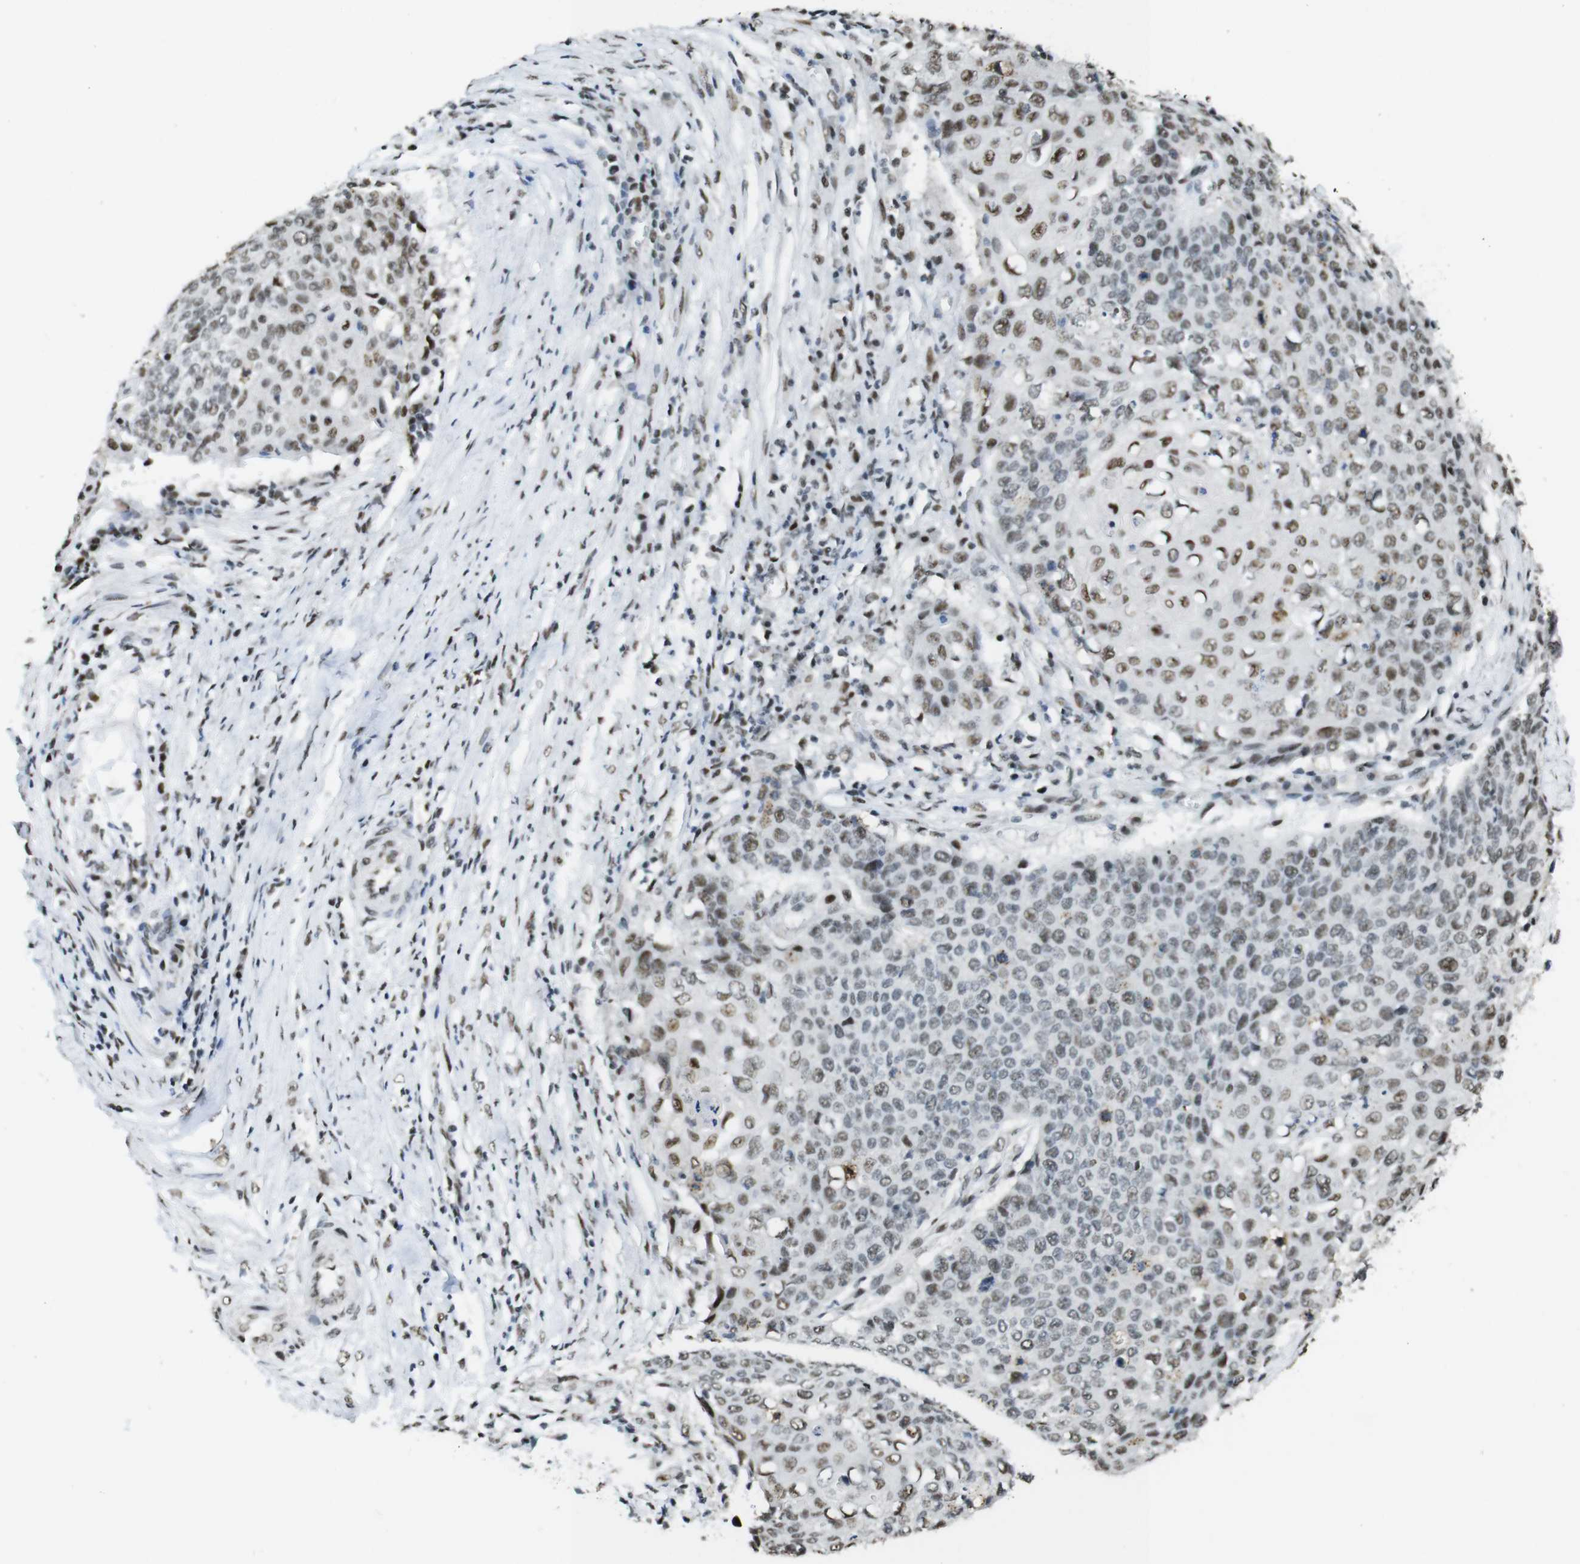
{"staining": {"intensity": "moderate", "quantity": "25%-75%", "location": "nuclear"}, "tissue": "cervical cancer", "cell_type": "Tumor cells", "image_type": "cancer", "snomed": [{"axis": "morphology", "description": "Squamous cell carcinoma, NOS"}, {"axis": "topography", "description": "Cervix"}], "caption": "Brown immunohistochemical staining in human cervical cancer reveals moderate nuclear positivity in approximately 25%-75% of tumor cells.", "gene": "CSNK2B", "patient": {"sex": "female", "age": 39}}